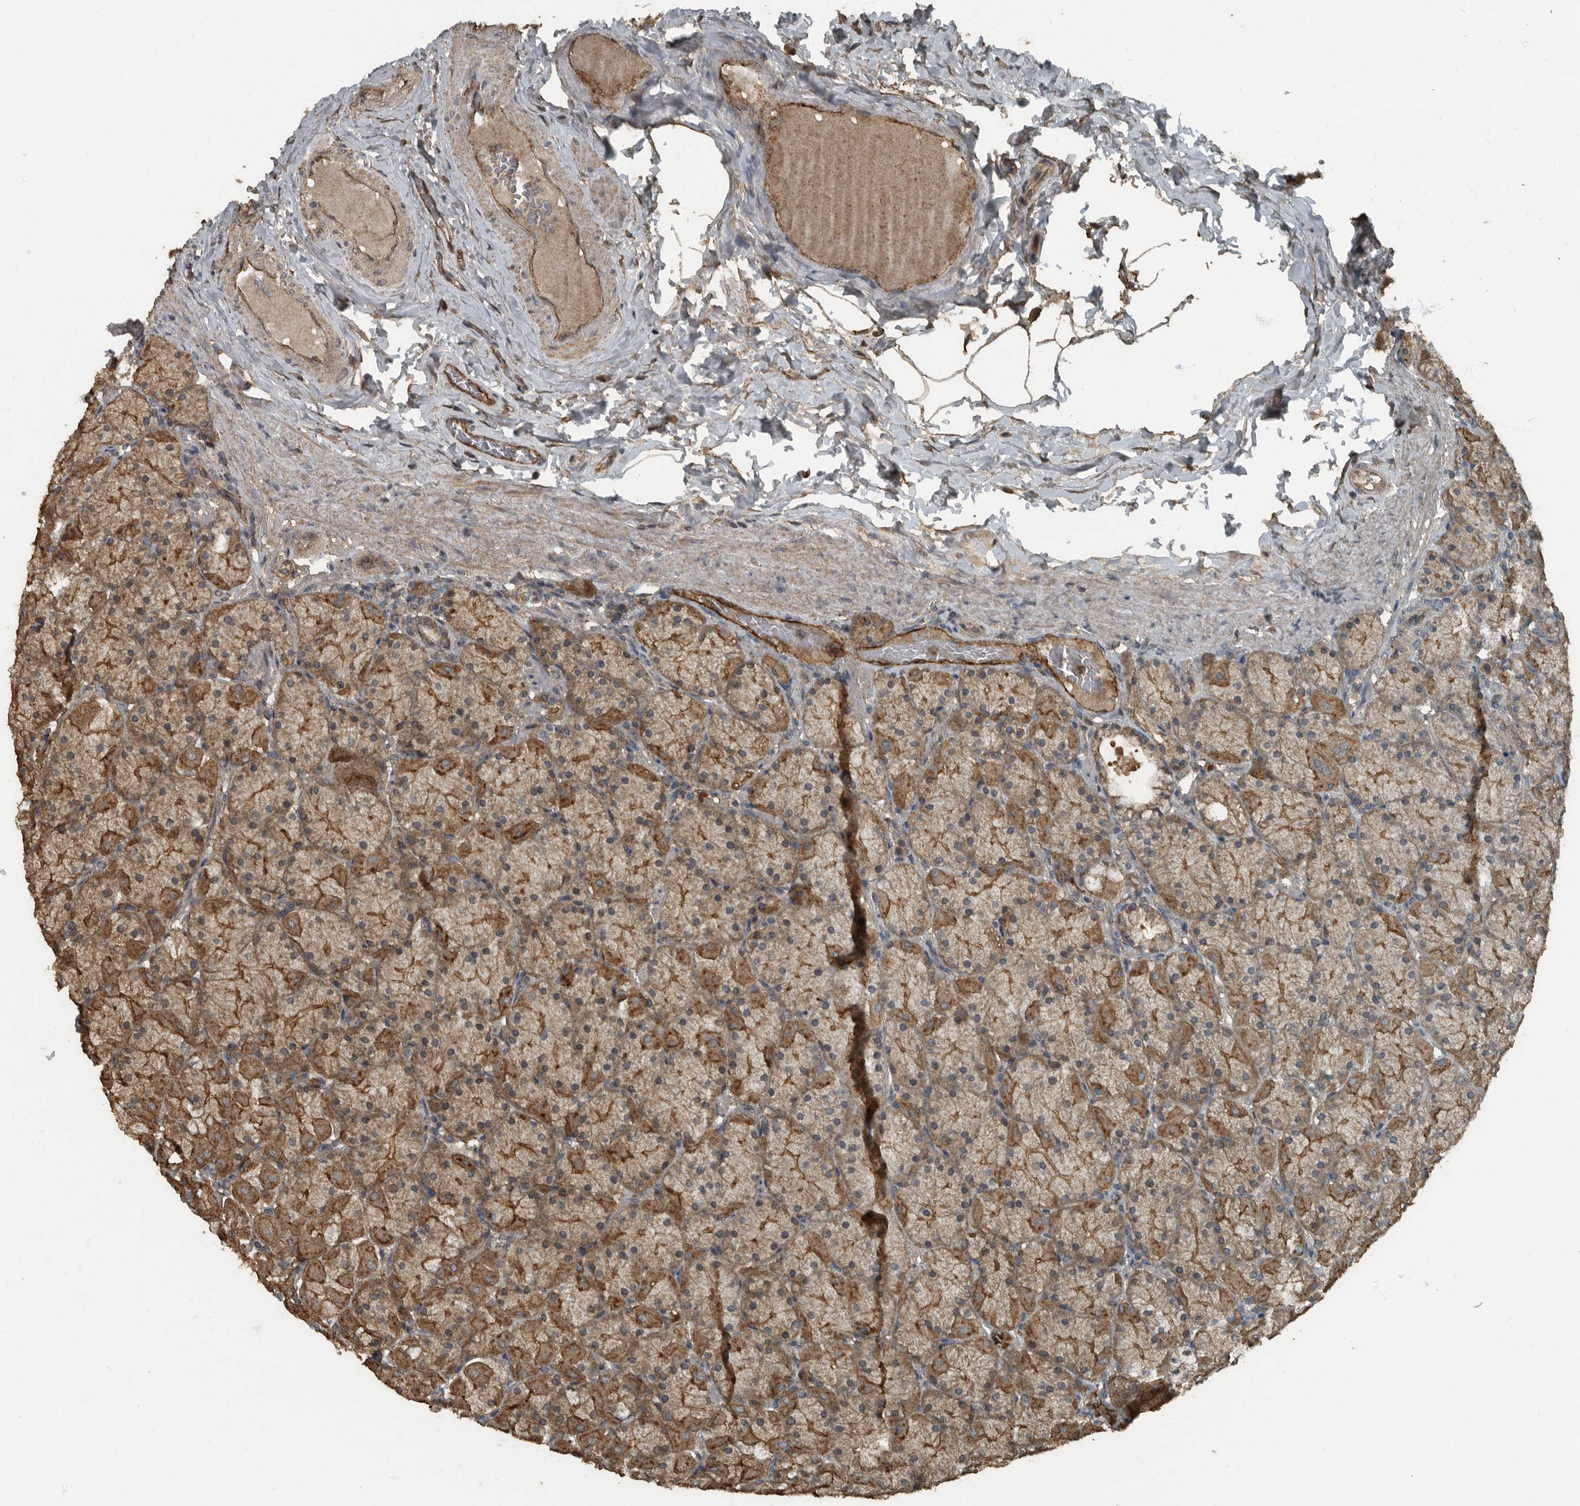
{"staining": {"intensity": "strong", "quantity": ">75%", "location": "cytoplasmic/membranous"}, "tissue": "stomach", "cell_type": "Glandular cells", "image_type": "normal", "snomed": [{"axis": "morphology", "description": "Normal tissue, NOS"}, {"axis": "topography", "description": "Stomach, upper"}], "caption": "Strong cytoplasmic/membranous expression for a protein is appreciated in approximately >75% of glandular cells of normal stomach using IHC.", "gene": "IL15RA", "patient": {"sex": "female", "age": 56}}